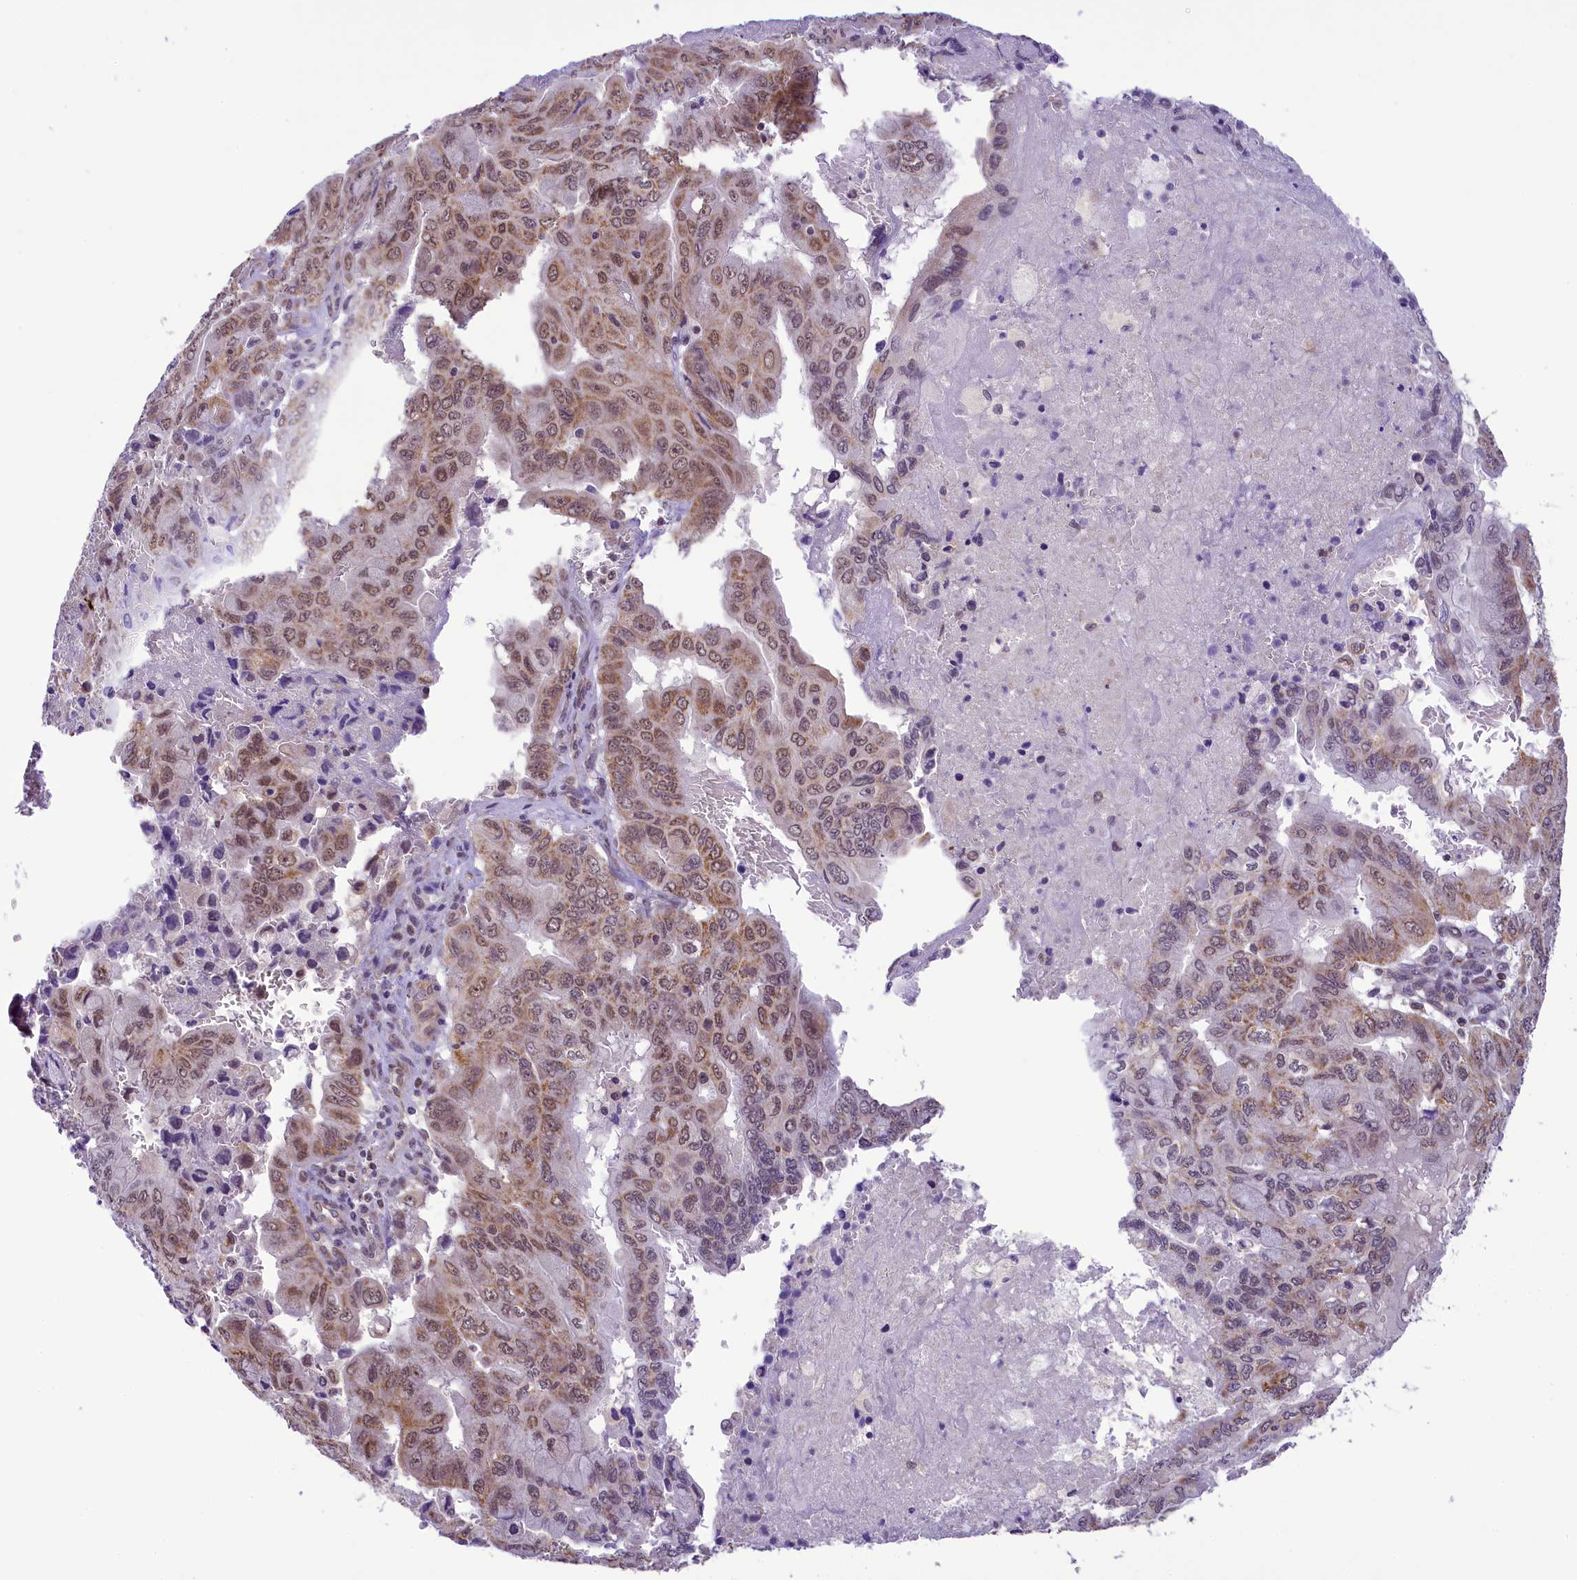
{"staining": {"intensity": "moderate", "quantity": ">75%", "location": "cytoplasmic/membranous,nuclear"}, "tissue": "pancreatic cancer", "cell_type": "Tumor cells", "image_type": "cancer", "snomed": [{"axis": "morphology", "description": "Adenocarcinoma, NOS"}, {"axis": "topography", "description": "Pancreas"}], "caption": "Tumor cells demonstrate medium levels of moderate cytoplasmic/membranous and nuclear staining in approximately >75% of cells in human pancreatic cancer (adenocarcinoma).", "gene": "PAF1", "patient": {"sex": "male", "age": 51}}